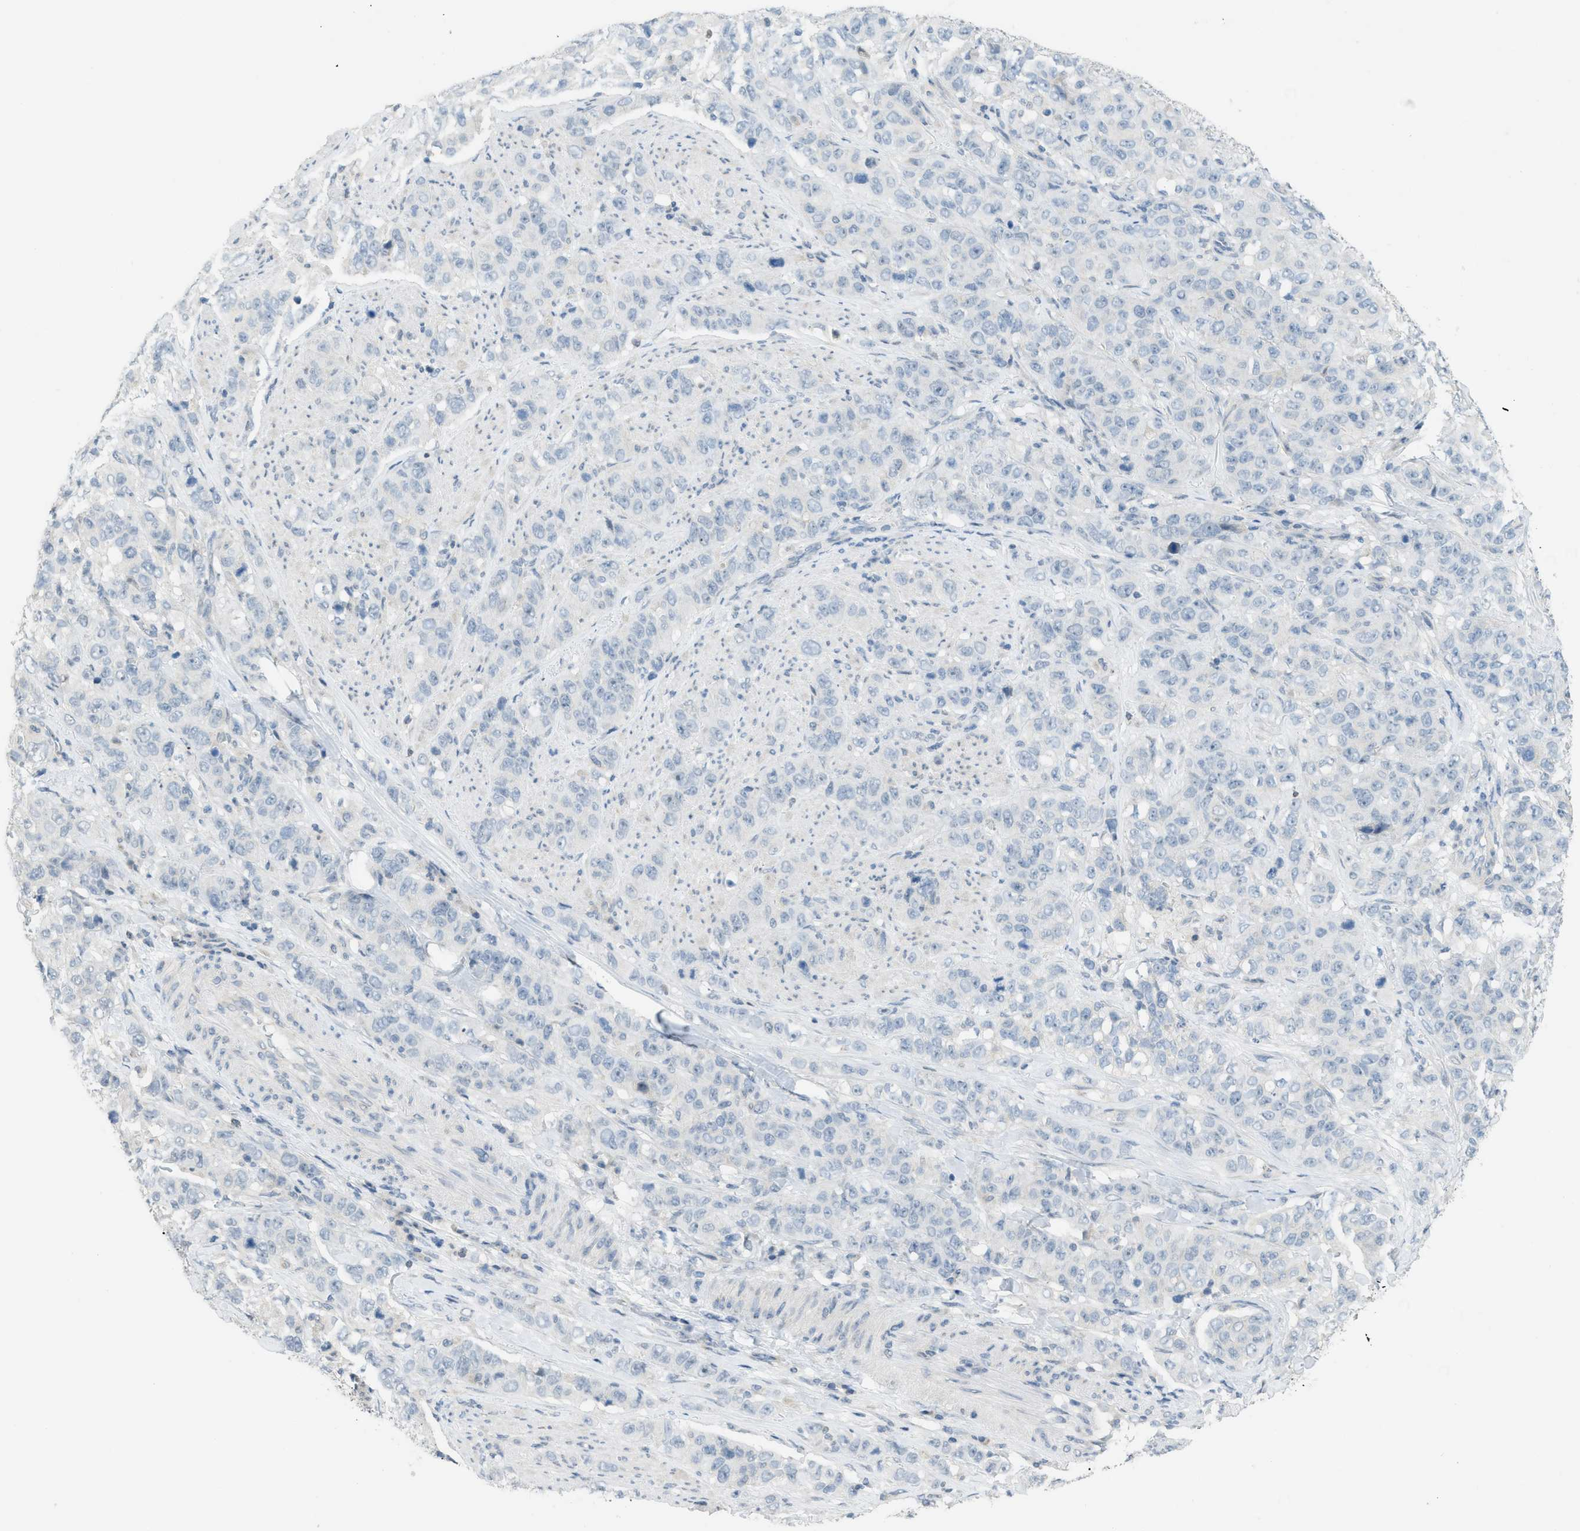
{"staining": {"intensity": "negative", "quantity": "none", "location": "none"}, "tissue": "stomach cancer", "cell_type": "Tumor cells", "image_type": "cancer", "snomed": [{"axis": "morphology", "description": "Adenocarcinoma, NOS"}, {"axis": "topography", "description": "Stomach"}], "caption": "Tumor cells are negative for protein expression in human stomach cancer.", "gene": "TXNDC2", "patient": {"sex": "male", "age": 48}}